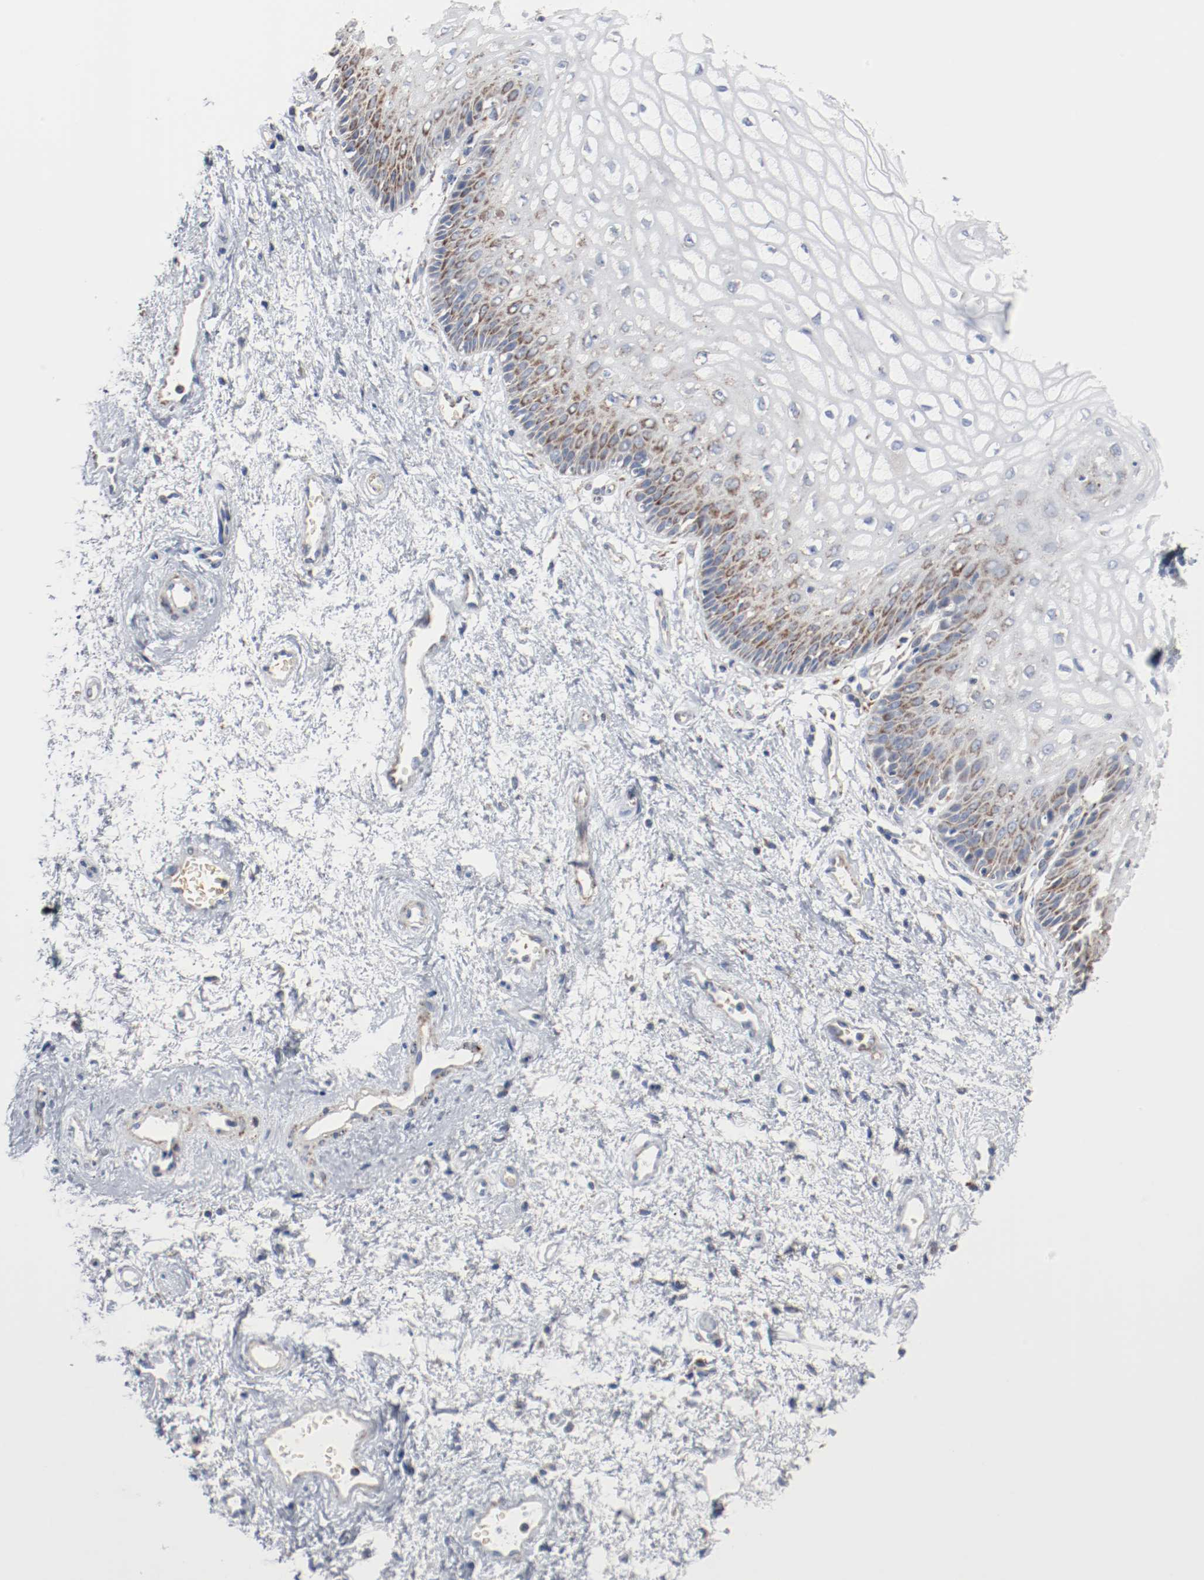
{"staining": {"intensity": "moderate", "quantity": "<25%", "location": "cytoplasmic/membranous"}, "tissue": "vagina", "cell_type": "Squamous epithelial cells", "image_type": "normal", "snomed": [{"axis": "morphology", "description": "Normal tissue, NOS"}, {"axis": "topography", "description": "Vagina"}], "caption": "This micrograph shows IHC staining of normal vagina, with low moderate cytoplasmic/membranous expression in approximately <25% of squamous epithelial cells.", "gene": "NDUFB8", "patient": {"sex": "female", "age": 34}}